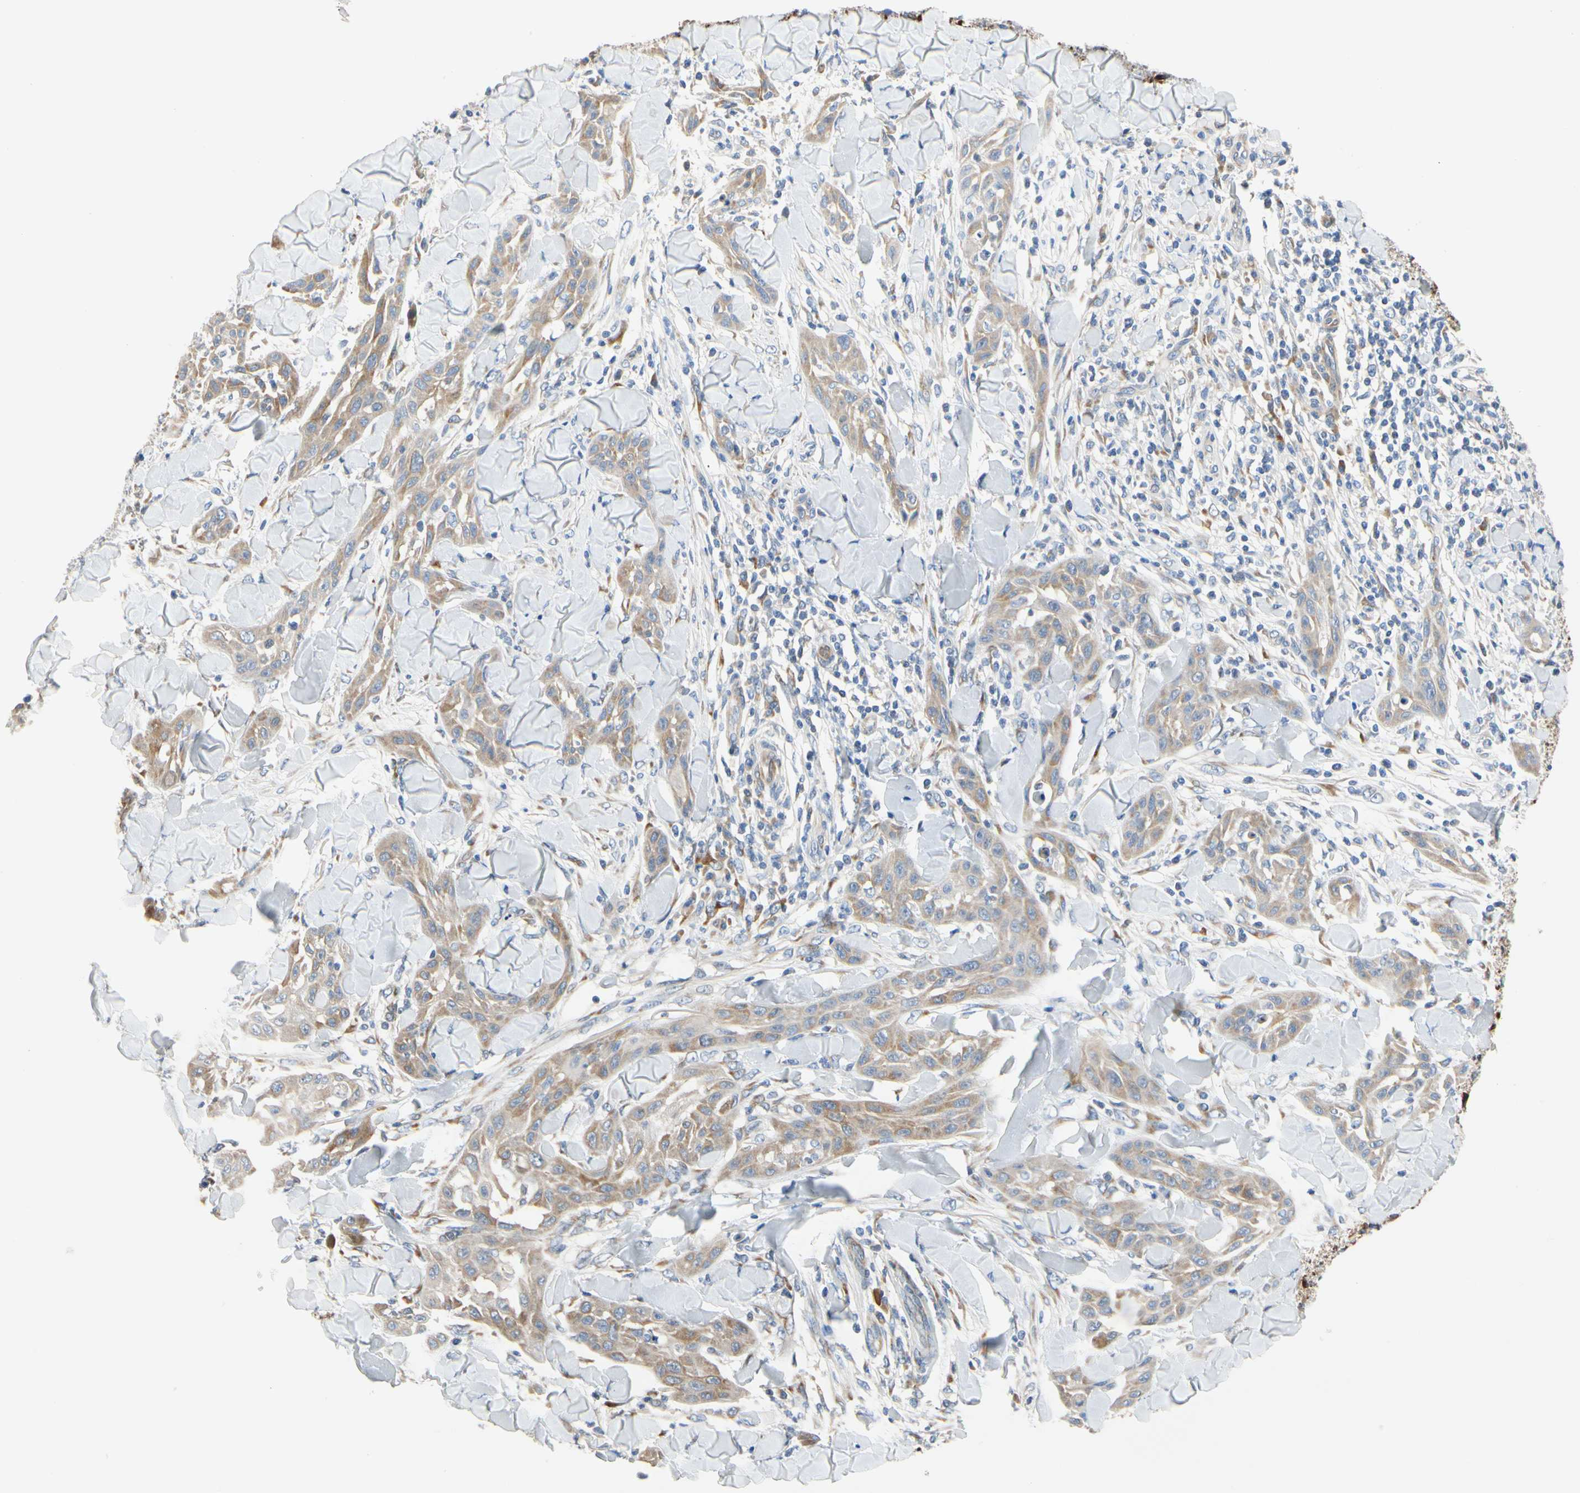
{"staining": {"intensity": "moderate", "quantity": ">75%", "location": "cytoplasmic/membranous"}, "tissue": "skin cancer", "cell_type": "Tumor cells", "image_type": "cancer", "snomed": [{"axis": "morphology", "description": "Squamous cell carcinoma, NOS"}, {"axis": "topography", "description": "Skin"}], "caption": "This histopathology image reveals squamous cell carcinoma (skin) stained with immunohistochemistry (IHC) to label a protein in brown. The cytoplasmic/membranous of tumor cells show moderate positivity for the protein. Nuclei are counter-stained blue.", "gene": "ZNF236", "patient": {"sex": "male", "age": 24}}